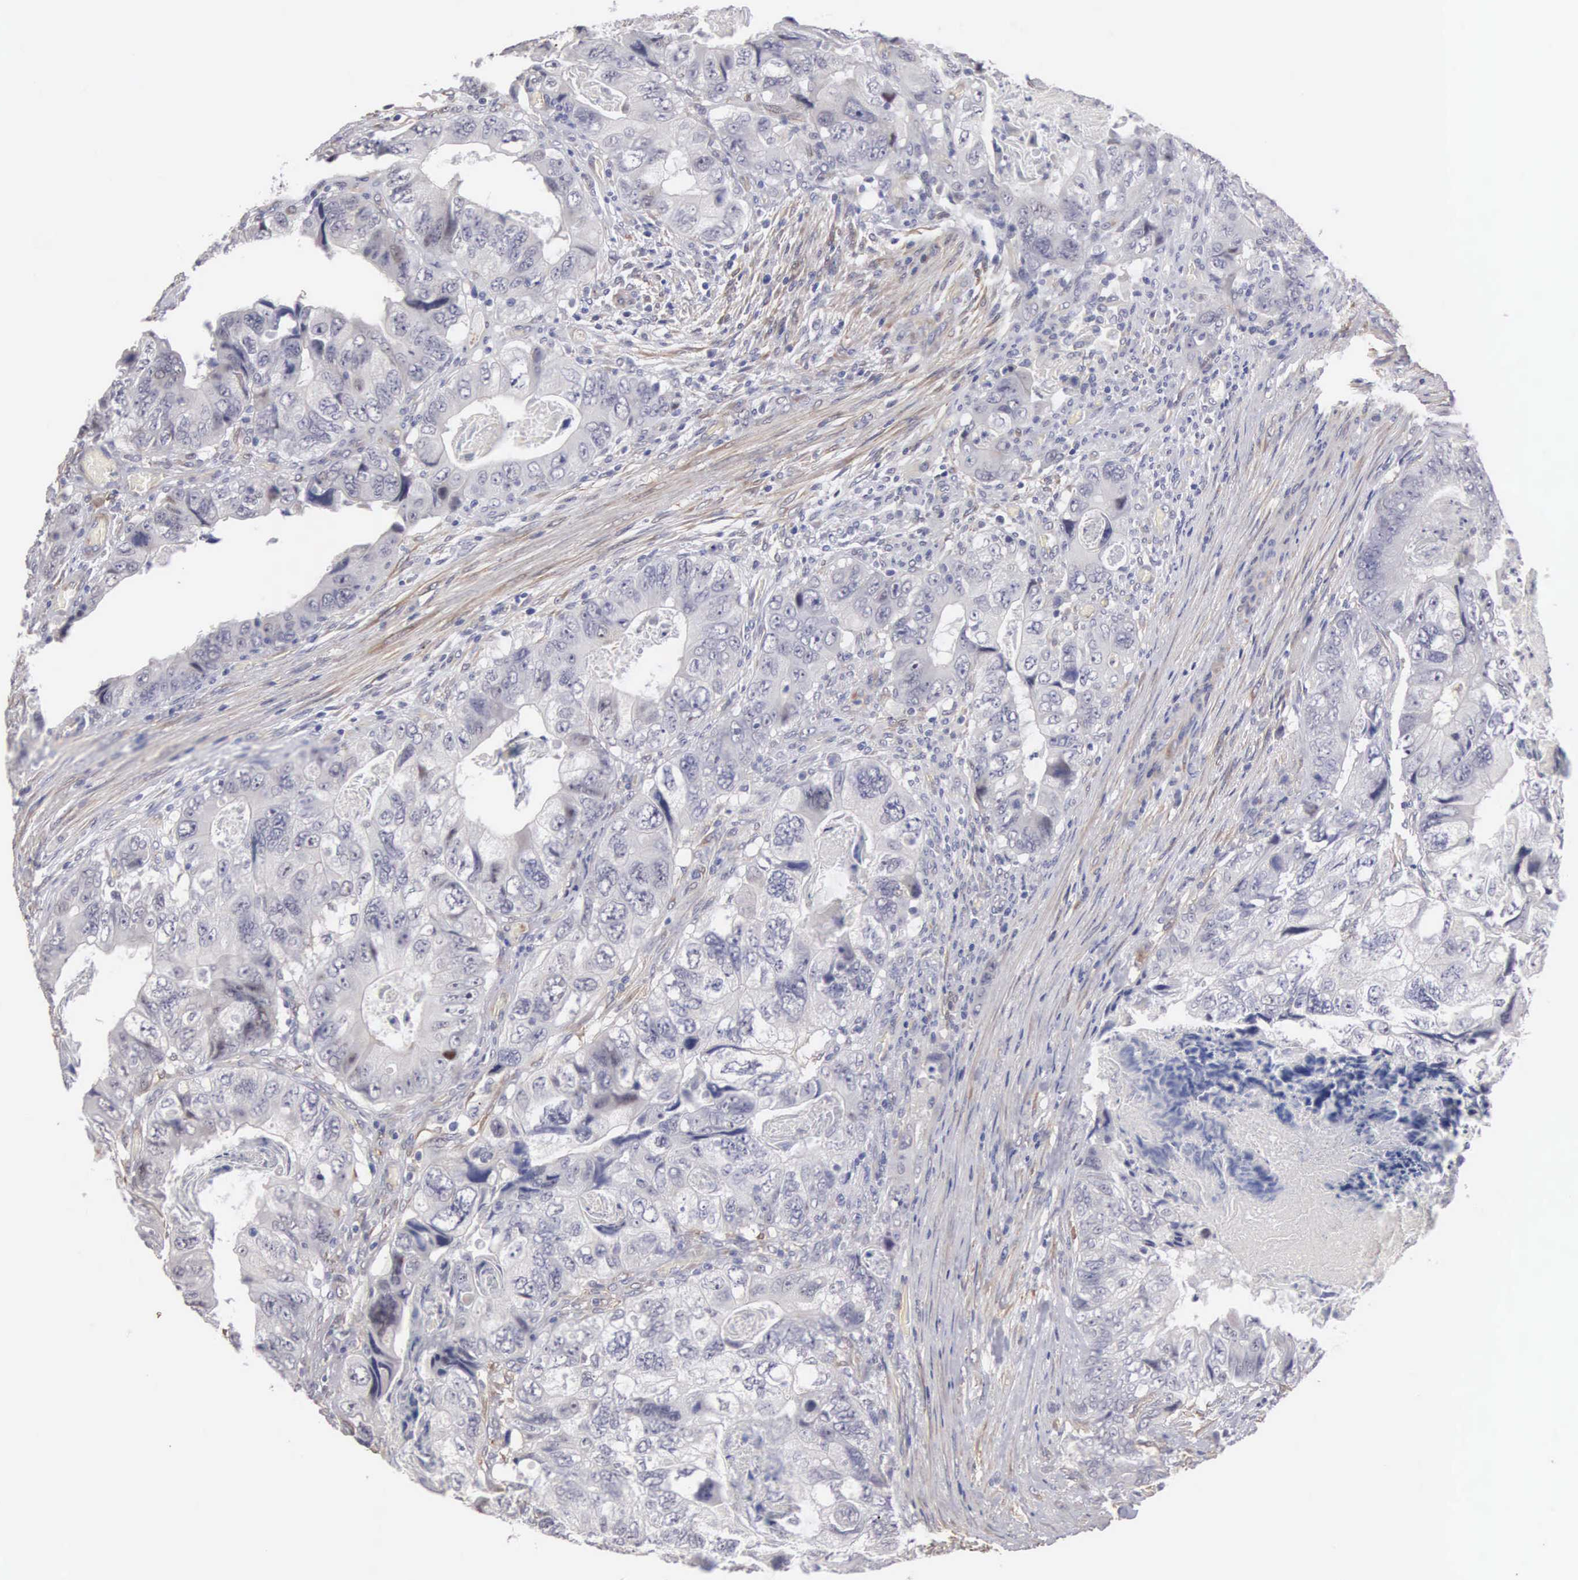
{"staining": {"intensity": "negative", "quantity": "none", "location": "none"}, "tissue": "colorectal cancer", "cell_type": "Tumor cells", "image_type": "cancer", "snomed": [{"axis": "morphology", "description": "Adenocarcinoma, NOS"}, {"axis": "topography", "description": "Rectum"}], "caption": "The photomicrograph demonstrates no significant positivity in tumor cells of colorectal cancer (adenocarcinoma). Nuclei are stained in blue.", "gene": "ELFN2", "patient": {"sex": "female", "age": 82}}